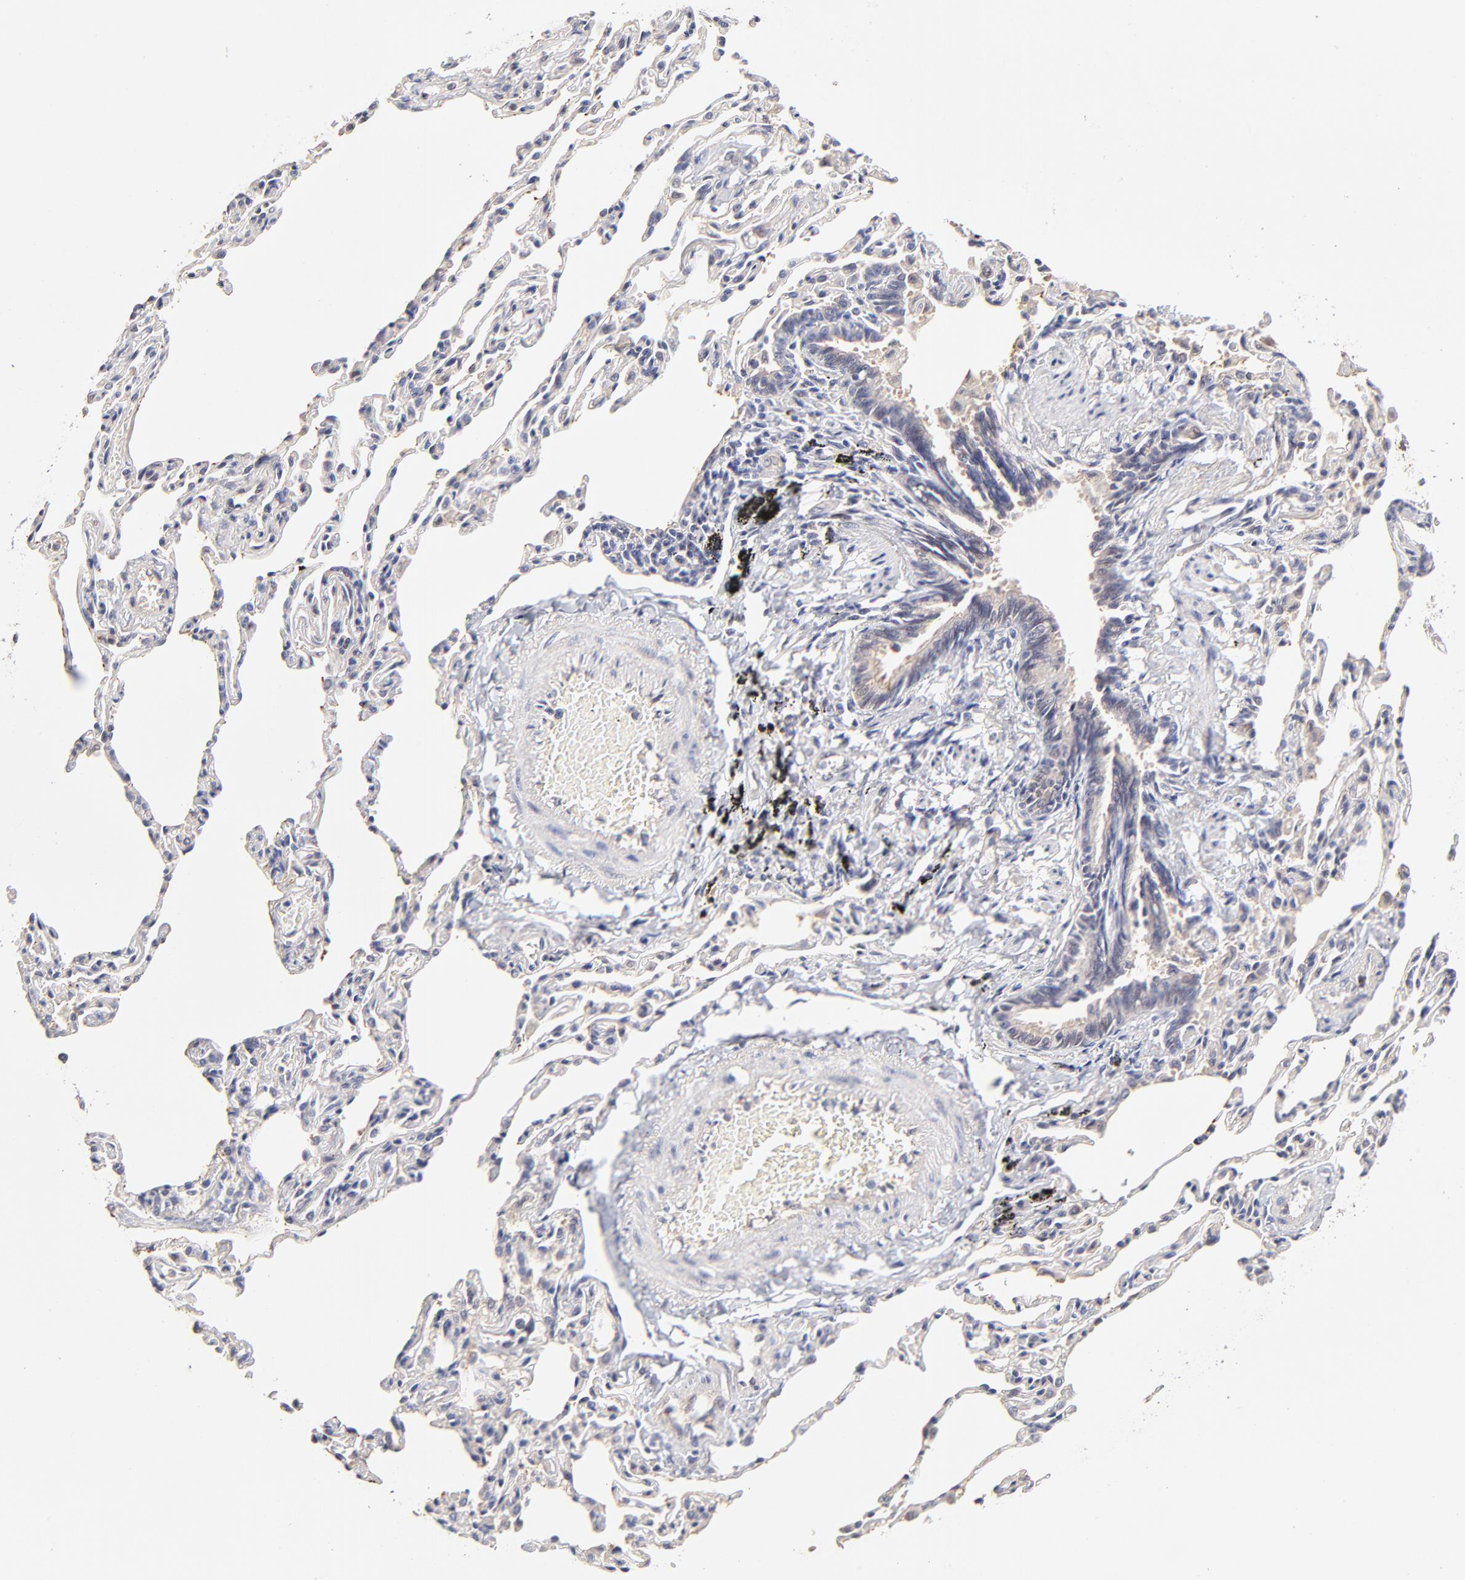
{"staining": {"intensity": "weak", "quantity": ">75%", "location": "cytoplasmic/membranous"}, "tissue": "bronchus", "cell_type": "Respiratory epithelial cells", "image_type": "normal", "snomed": [{"axis": "morphology", "description": "Normal tissue, NOS"}, {"axis": "topography", "description": "Cartilage tissue"}, {"axis": "topography", "description": "Bronchus"}, {"axis": "topography", "description": "Lung"}], "caption": "Weak cytoplasmic/membranous protein staining is appreciated in about >75% of respiratory epithelial cells in bronchus.", "gene": "ZNF10", "patient": {"sex": "male", "age": 64}}